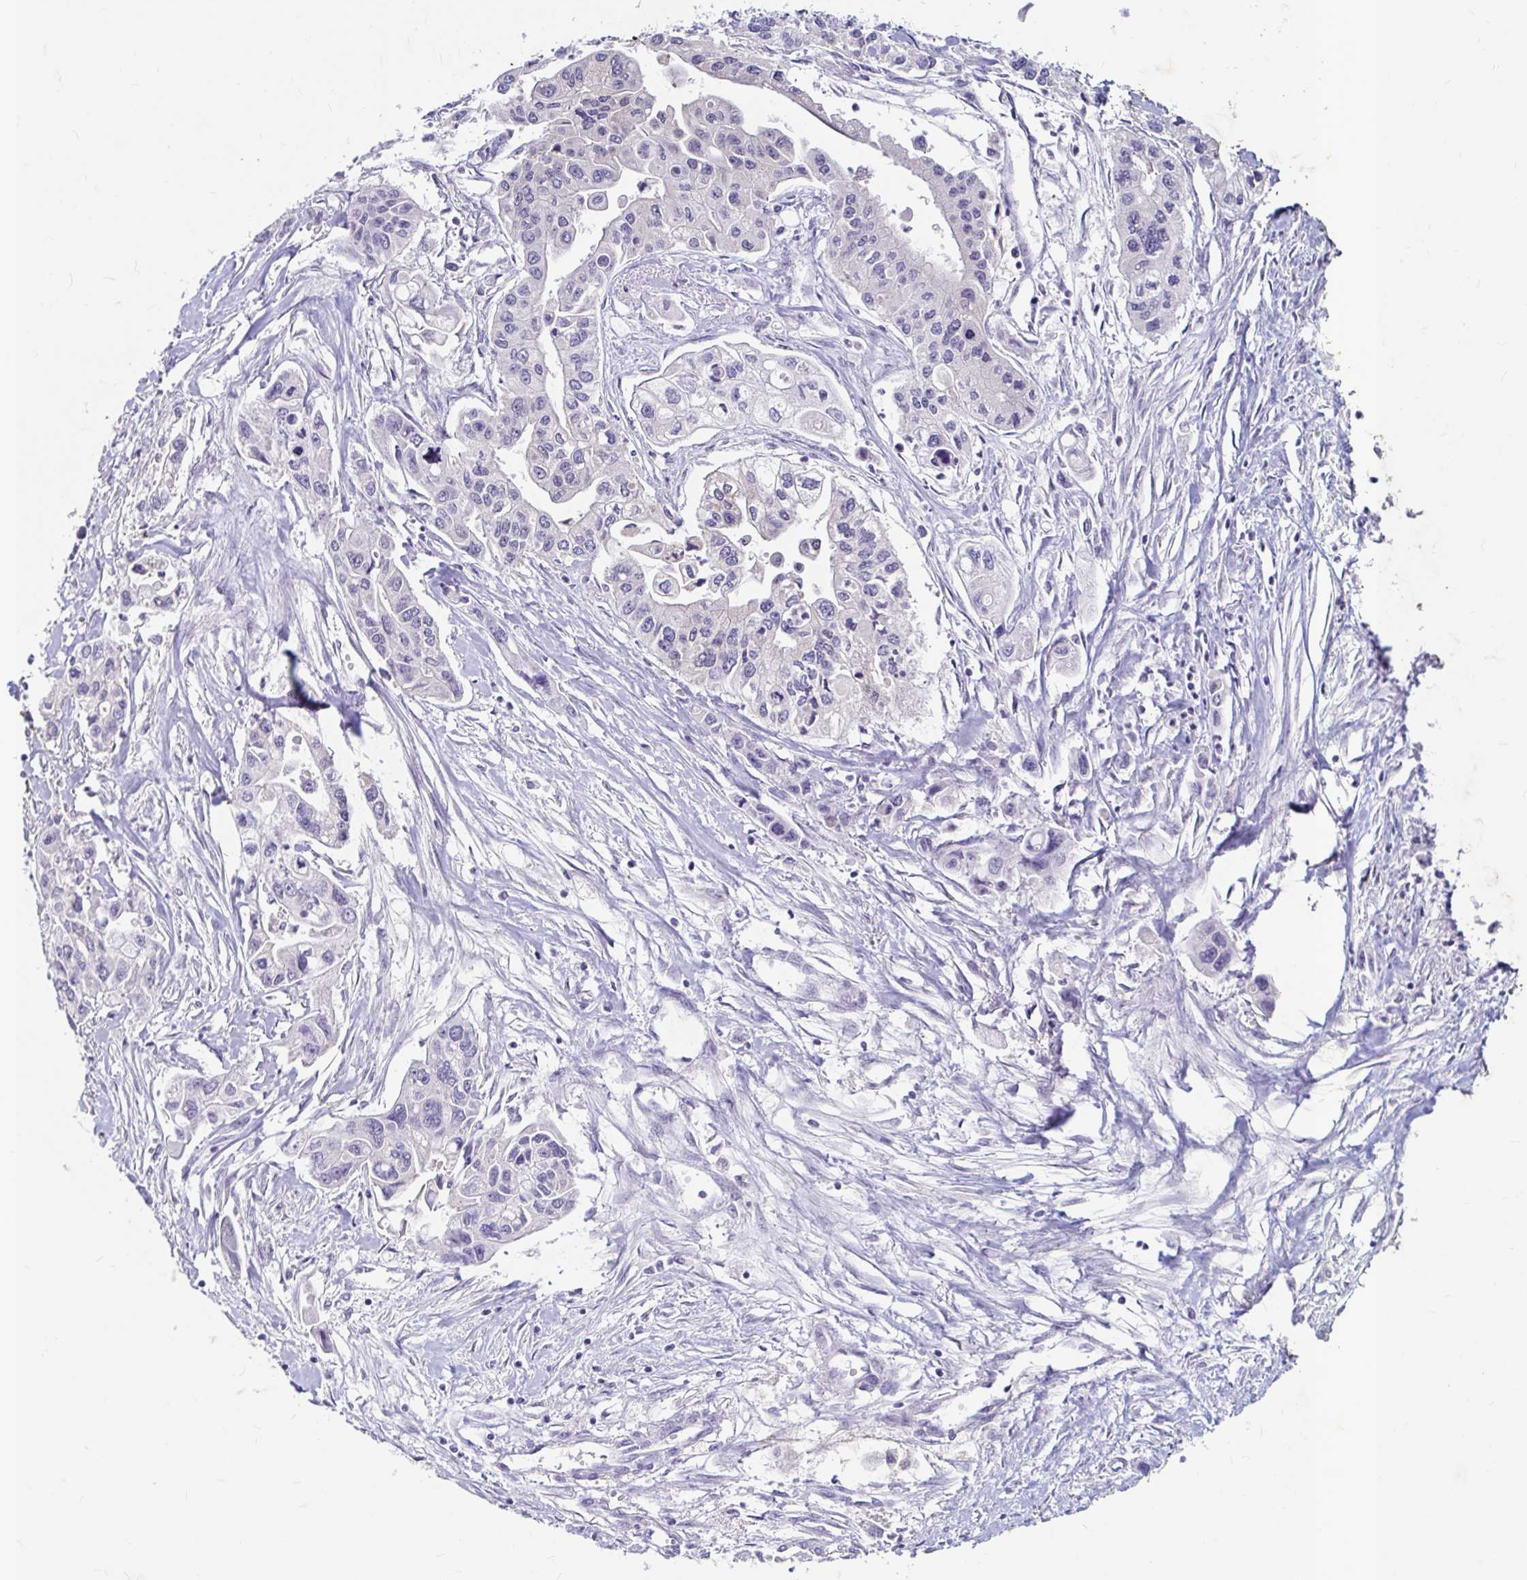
{"staining": {"intensity": "negative", "quantity": "none", "location": "none"}, "tissue": "pancreatic cancer", "cell_type": "Tumor cells", "image_type": "cancer", "snomed": [{"axis": "morphology", "description": "Adenocarcinoma, NOS"}, {"axis": "topography", "description": "Pancreas"}], "caption": "High power microscopy micrograph of an immunohistochemistry (IHC) micrograph of adenocarcinoma (pancreatic), revealing no significant staining in tumor cells. (Brightfield microscopy of DAB (3,3'-diaminobenzidine) immunohistochemistry (IHC) at high magnification).", "gene": "ADH1A", "patient": {"sex": "male", "age": 62}}